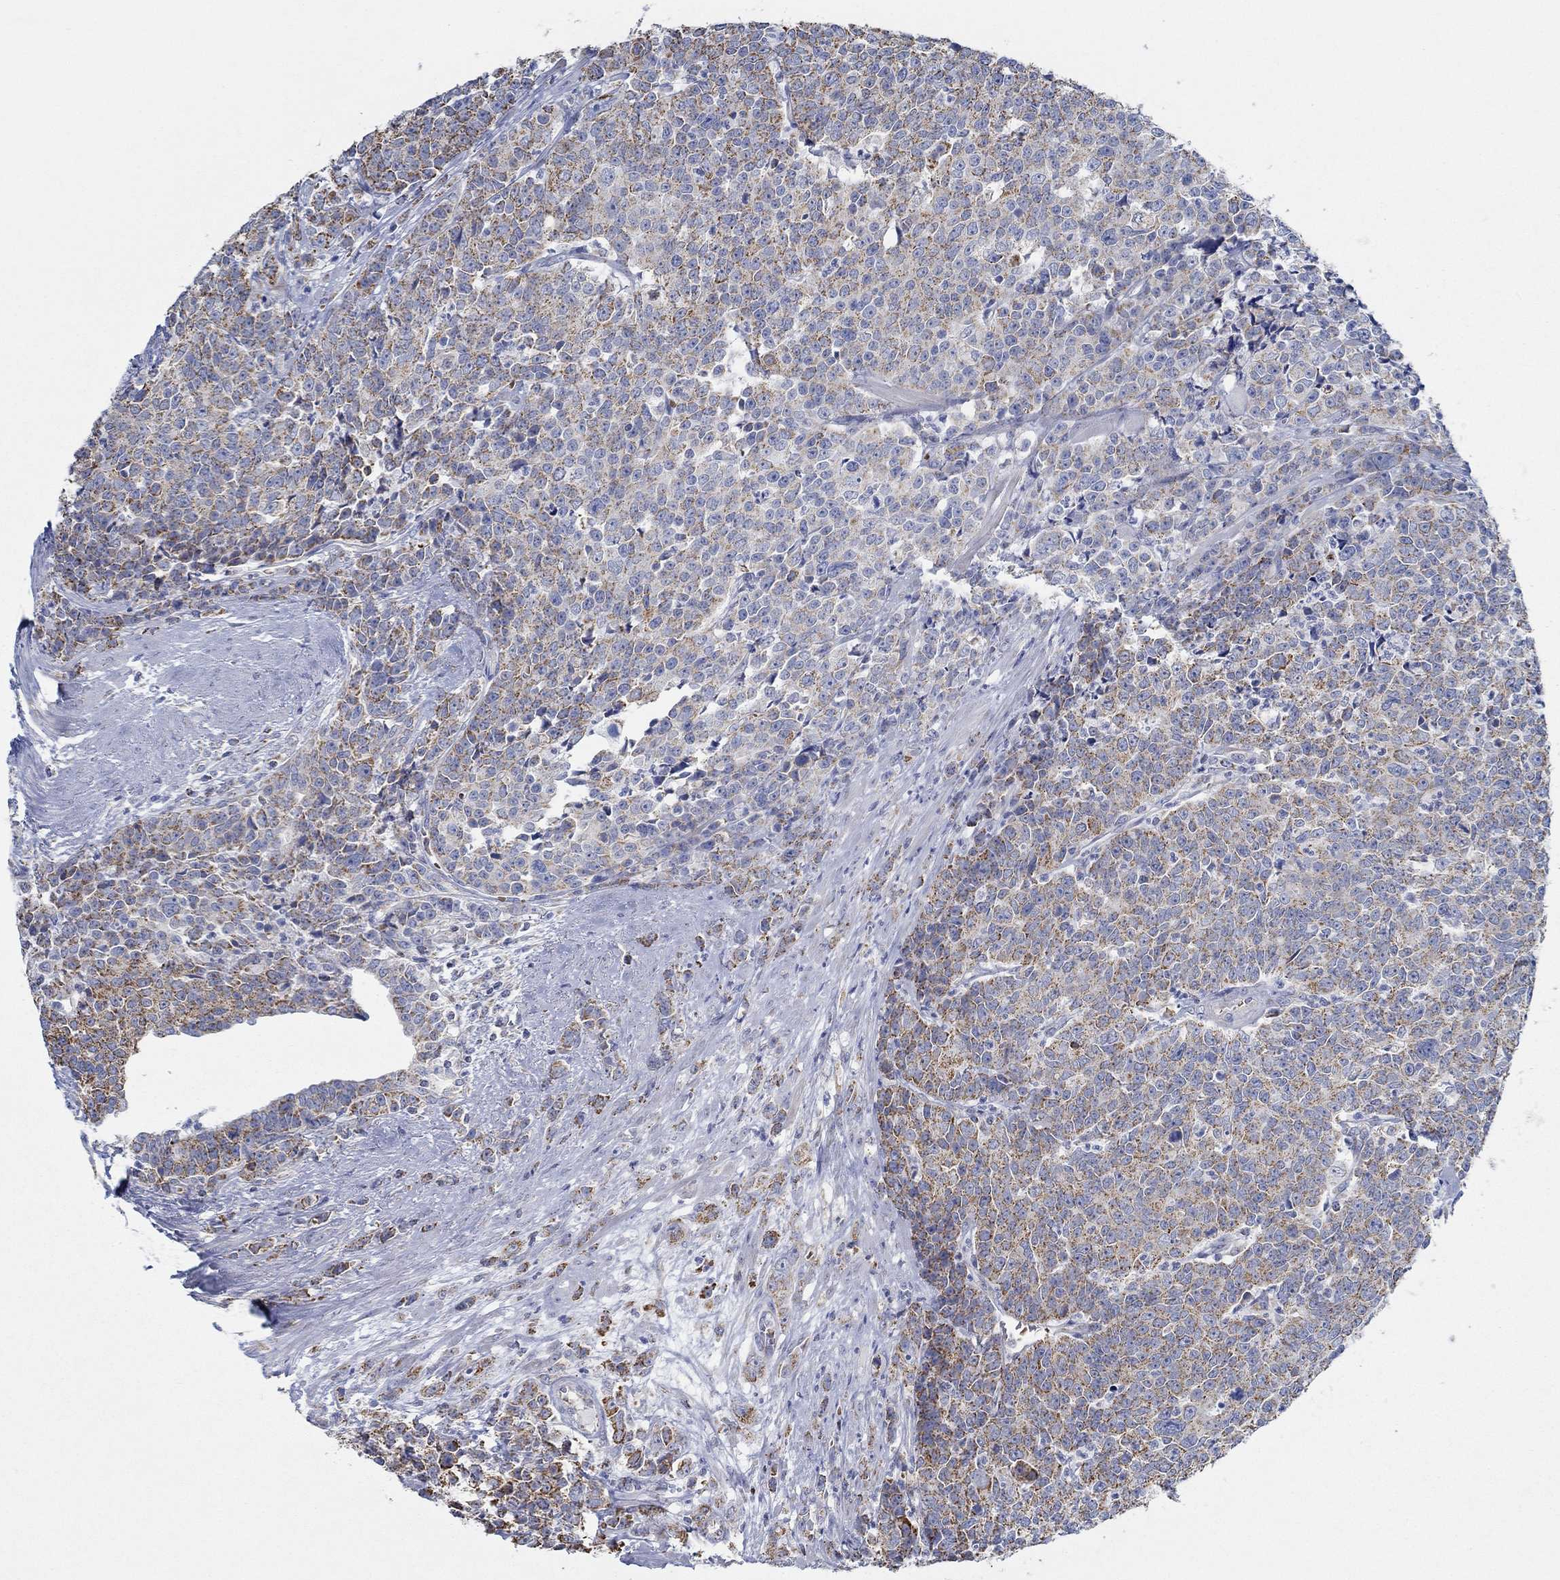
{"staining": {"intensity": "moderate", "quantity": ">75%", "location": "cytoplasmic/membranous"}, "tissue": "prostate cancer", "cell_type": "Tumor cells", "image_type": "cancer", "snomed": [{"axis": "morphology", "description": "Adenocarcinoma, NOS"}, {"axis": "topography", "description": "Prostate"}], "caption": "Tumor cells reveal moderate cytoplasmic/membranous positivity in approximately >75% of cells in prostate cancer. (Stains: DAB (3,3'-diaminobenzidine) in brown, nuclei in blue, Microscopy: brightfield microscopy at high magnification).", "gene": "GLOD5", "patient": {"sex": "male", "age": 67}}